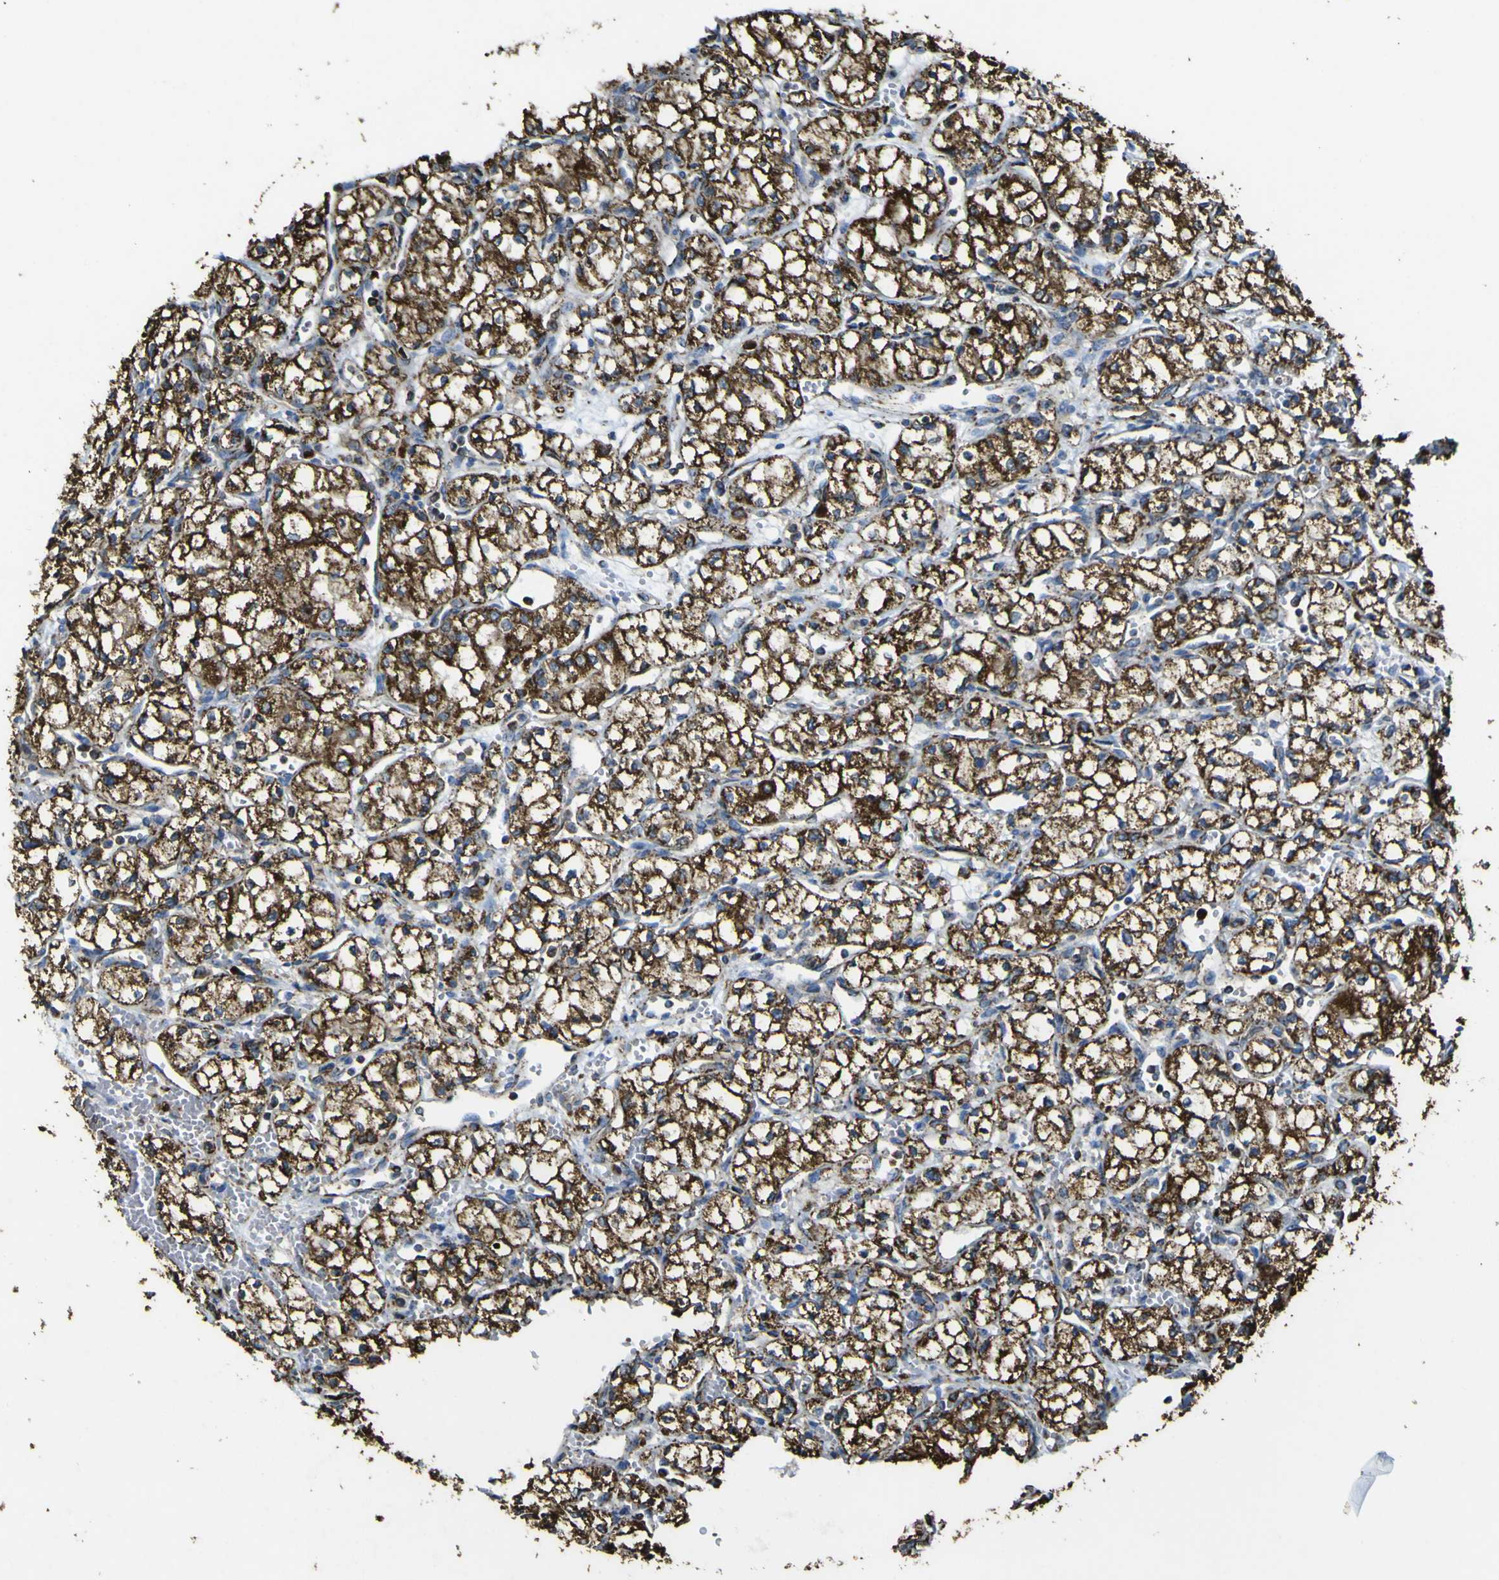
{"staining": {"intensity": "strong", "quantity": ">75%", "location": "cytoplasmic/membranous"}, "tissue": "renal cancer", "cell_type": "Tumor cells", "image_type": "cancer", "snomed": [{"axis": "morphology", "description": "Normal tissue, NOS"}, {"axis": "morphology", "description": "Adenocarcinoma, NOS"}, {"axis": "topography", "description": "Kidney"}], "caption": "Renal cancer (adenocarcinoma) stained for a protein (brown) demonstrates strong cytoplasmic/membranous positive expression in approximately >75% of tumor cells.", "gene": "ACSL3", "patient": {"sex": "male", "age": 59}}